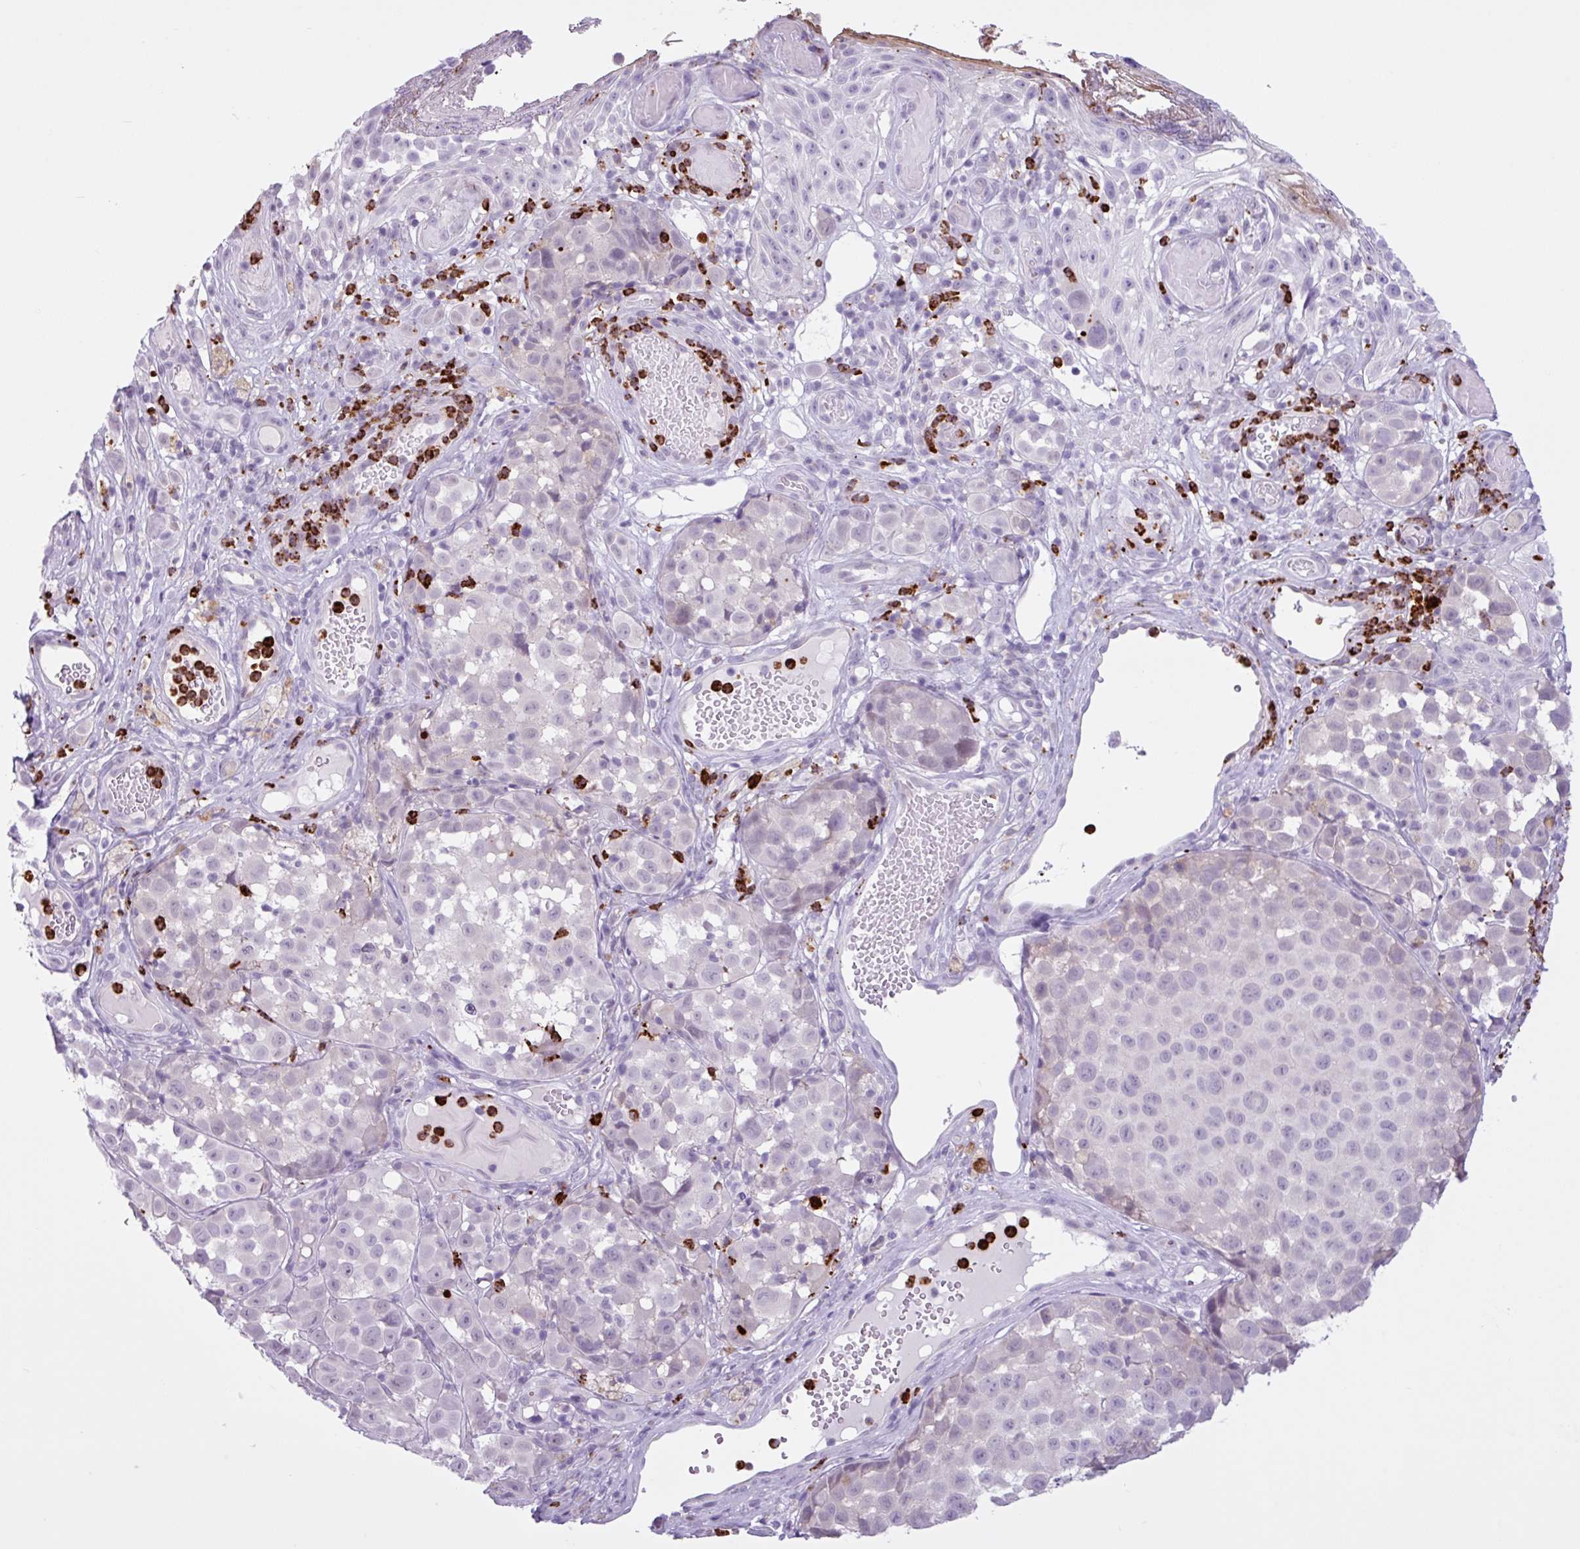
{"staining": {"intensity": "negative", "quantity": "none", "location": "none"}, "tissue": "melanoma", "cell_type": "Tumor cells", "image_type": "cancer", "snomed": [{"axis": "morphology", "description": "Malignant melanoma, NOS"}, {"axis": "topography", "description": "Skin"}], "caption": "Tumor cells show no significant staining in melanoma. The staining is performed using DAB brown chromogen with nuclei counter-stained in using hematoxylin.", "gene": "TMEM178A", "patient": {"sex": "male", "age": 64}}